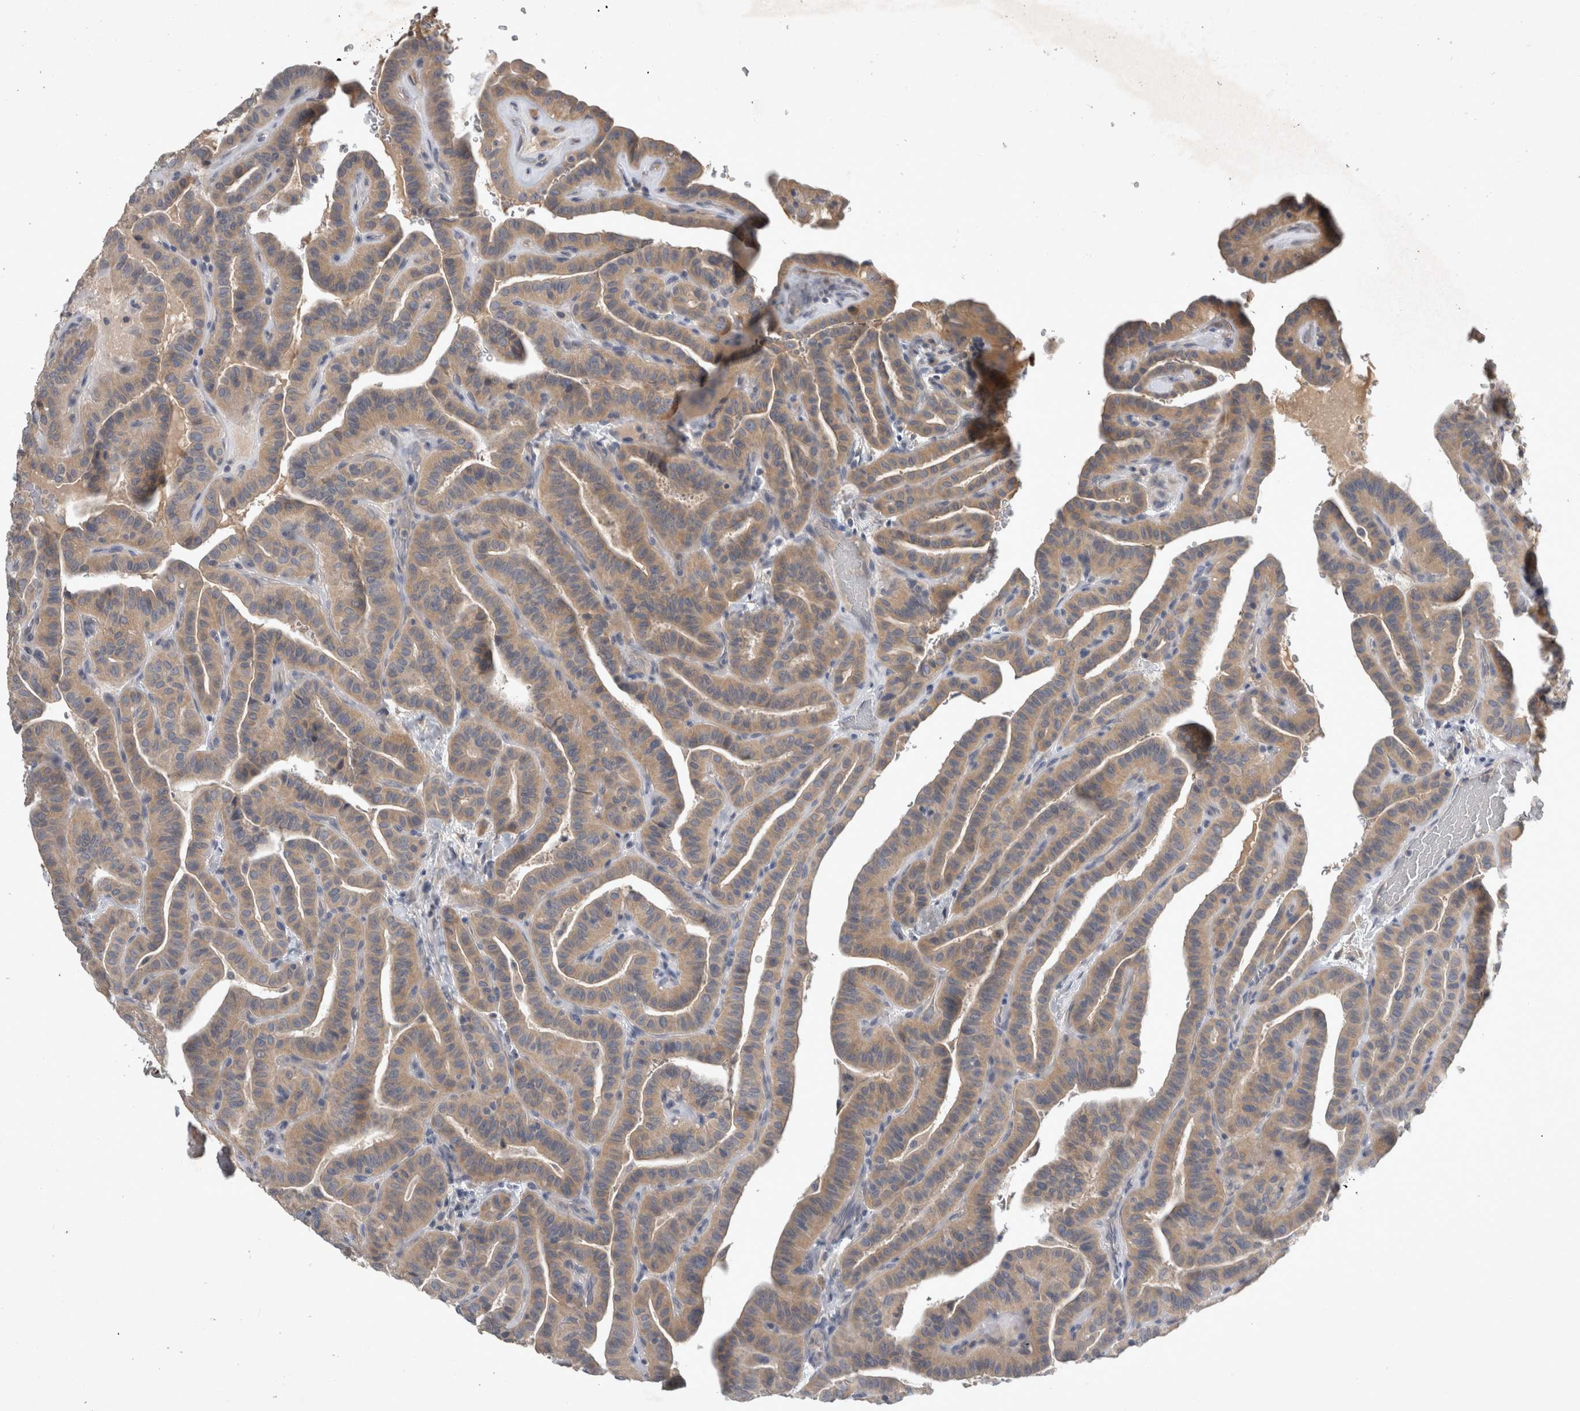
{"staining": {"intensity": "weak", "quantity": ">75%", "location": "cytoplasmic/membranous"}, "tissue": "thyroid cancer", "cell_type": "Tumor cells", "image_type": "cancer", "snomed": [{"axis": "morphology", "description": "Papillary adenocarcinoma, NOS"}, {"axis": "topography", "description": "Thyroid gland"}], "caption": "There is low levels of weak cytoplasmic/membranous positivity in tumor cells of thyroid papillary adenocarcinoma, as demonstrated by immunohistochemical staining (brown color).", "gene": "SLC22A11", "patient": {"sex": "male", "age": 77}}